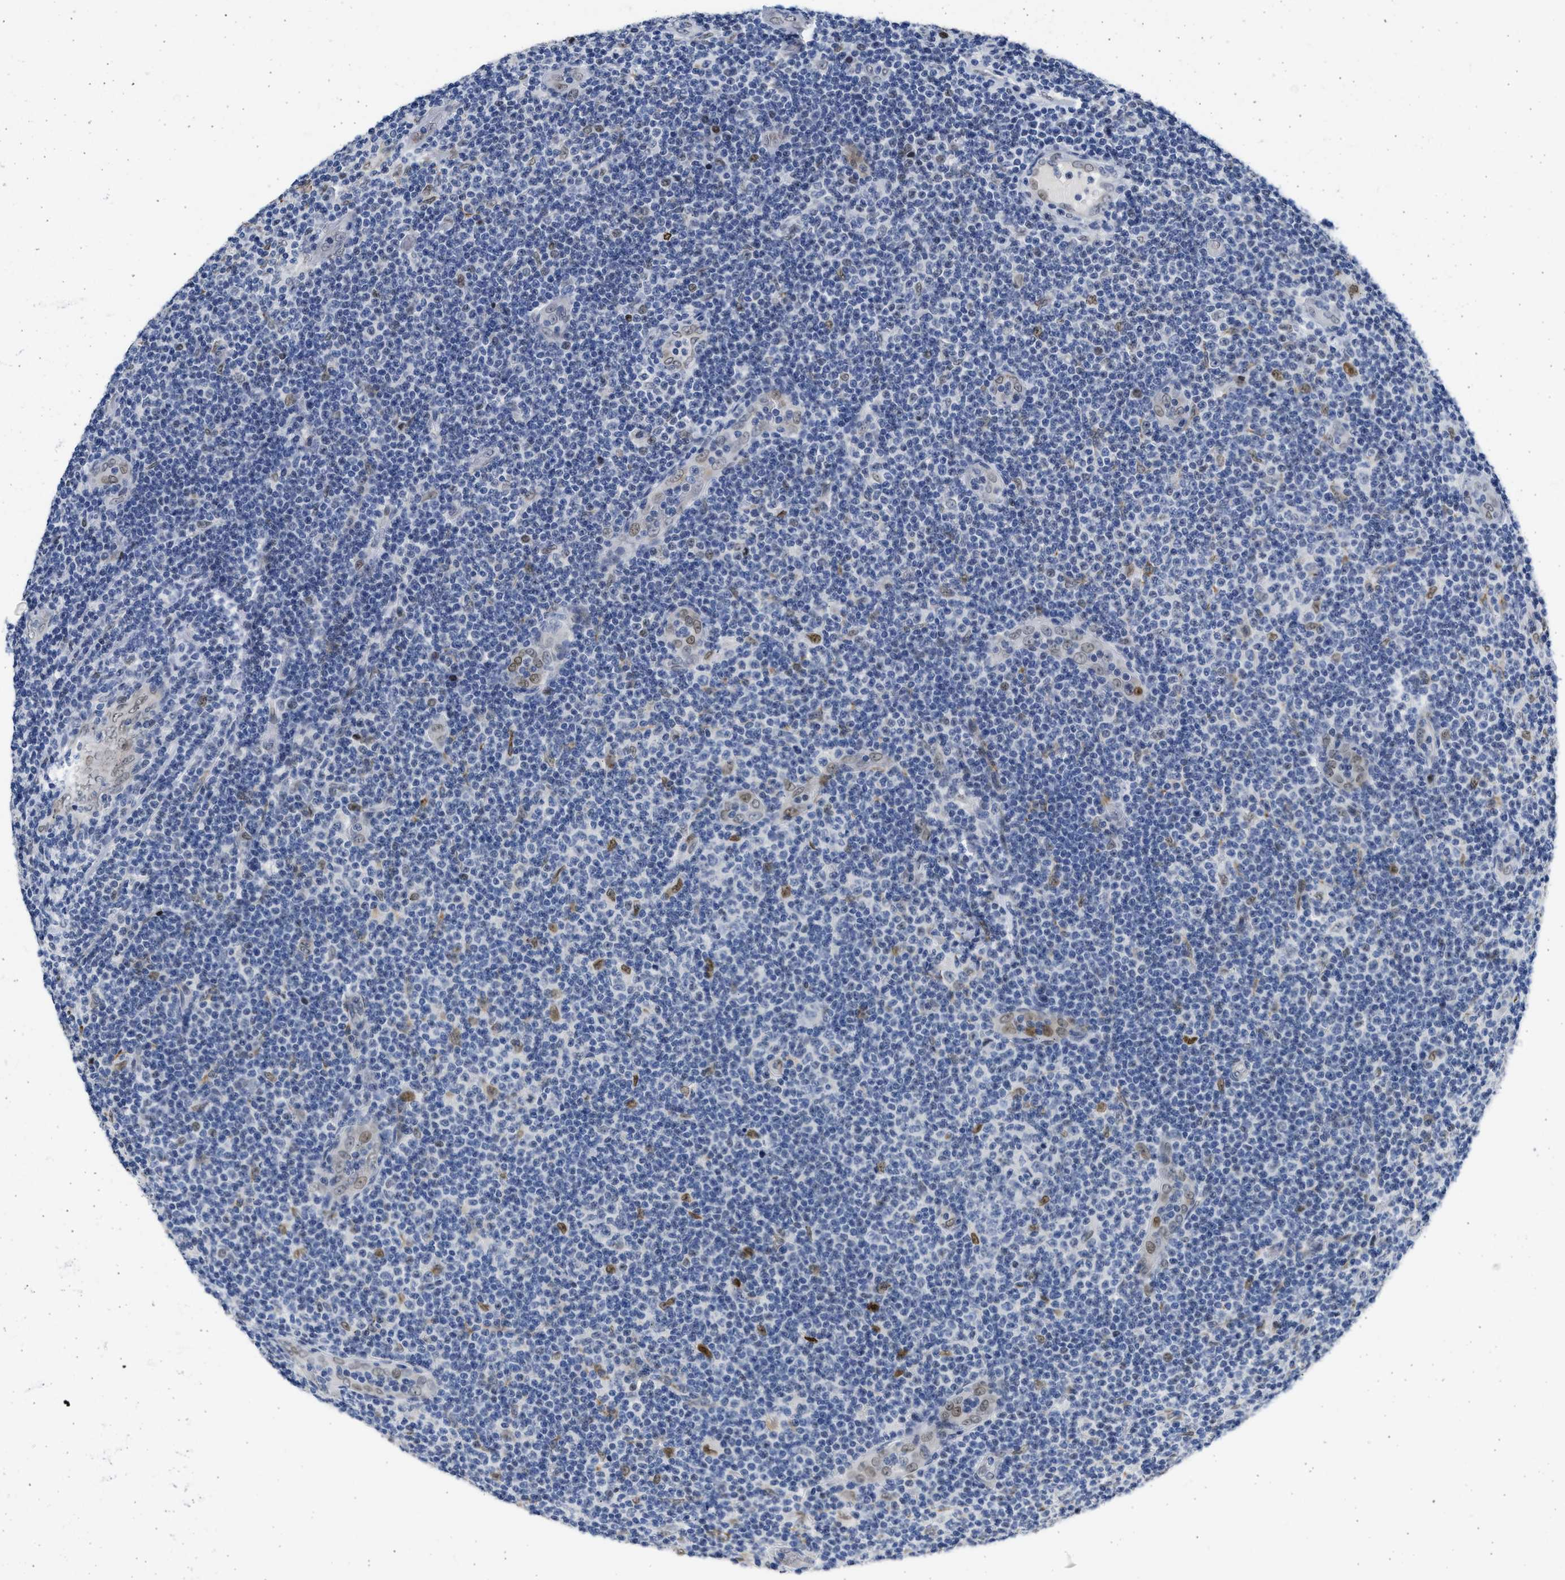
{"staining": {"intensity": "moderate", "quantity": "<25%", "location": "nuclear"}, "tissue": "lymphoma", "cell_type": "Tumor cells", "image_type": "cancer", "snomed": [{"axis": "morphology", "description": "Malignant lymphoma, non-Hodgkin's type, Low grade"}, {"axis": "topography", "description": "Lymph node"}], "caption": "Immunohistochemical staining of malignant lymphoma, non-Hodgkin's type (low-grade) shows moderate nuclear protein positivity in approximately <25% of tumor cells.", "gene": "HMGN3", "patient": {"sex": "male", "age": 83}}